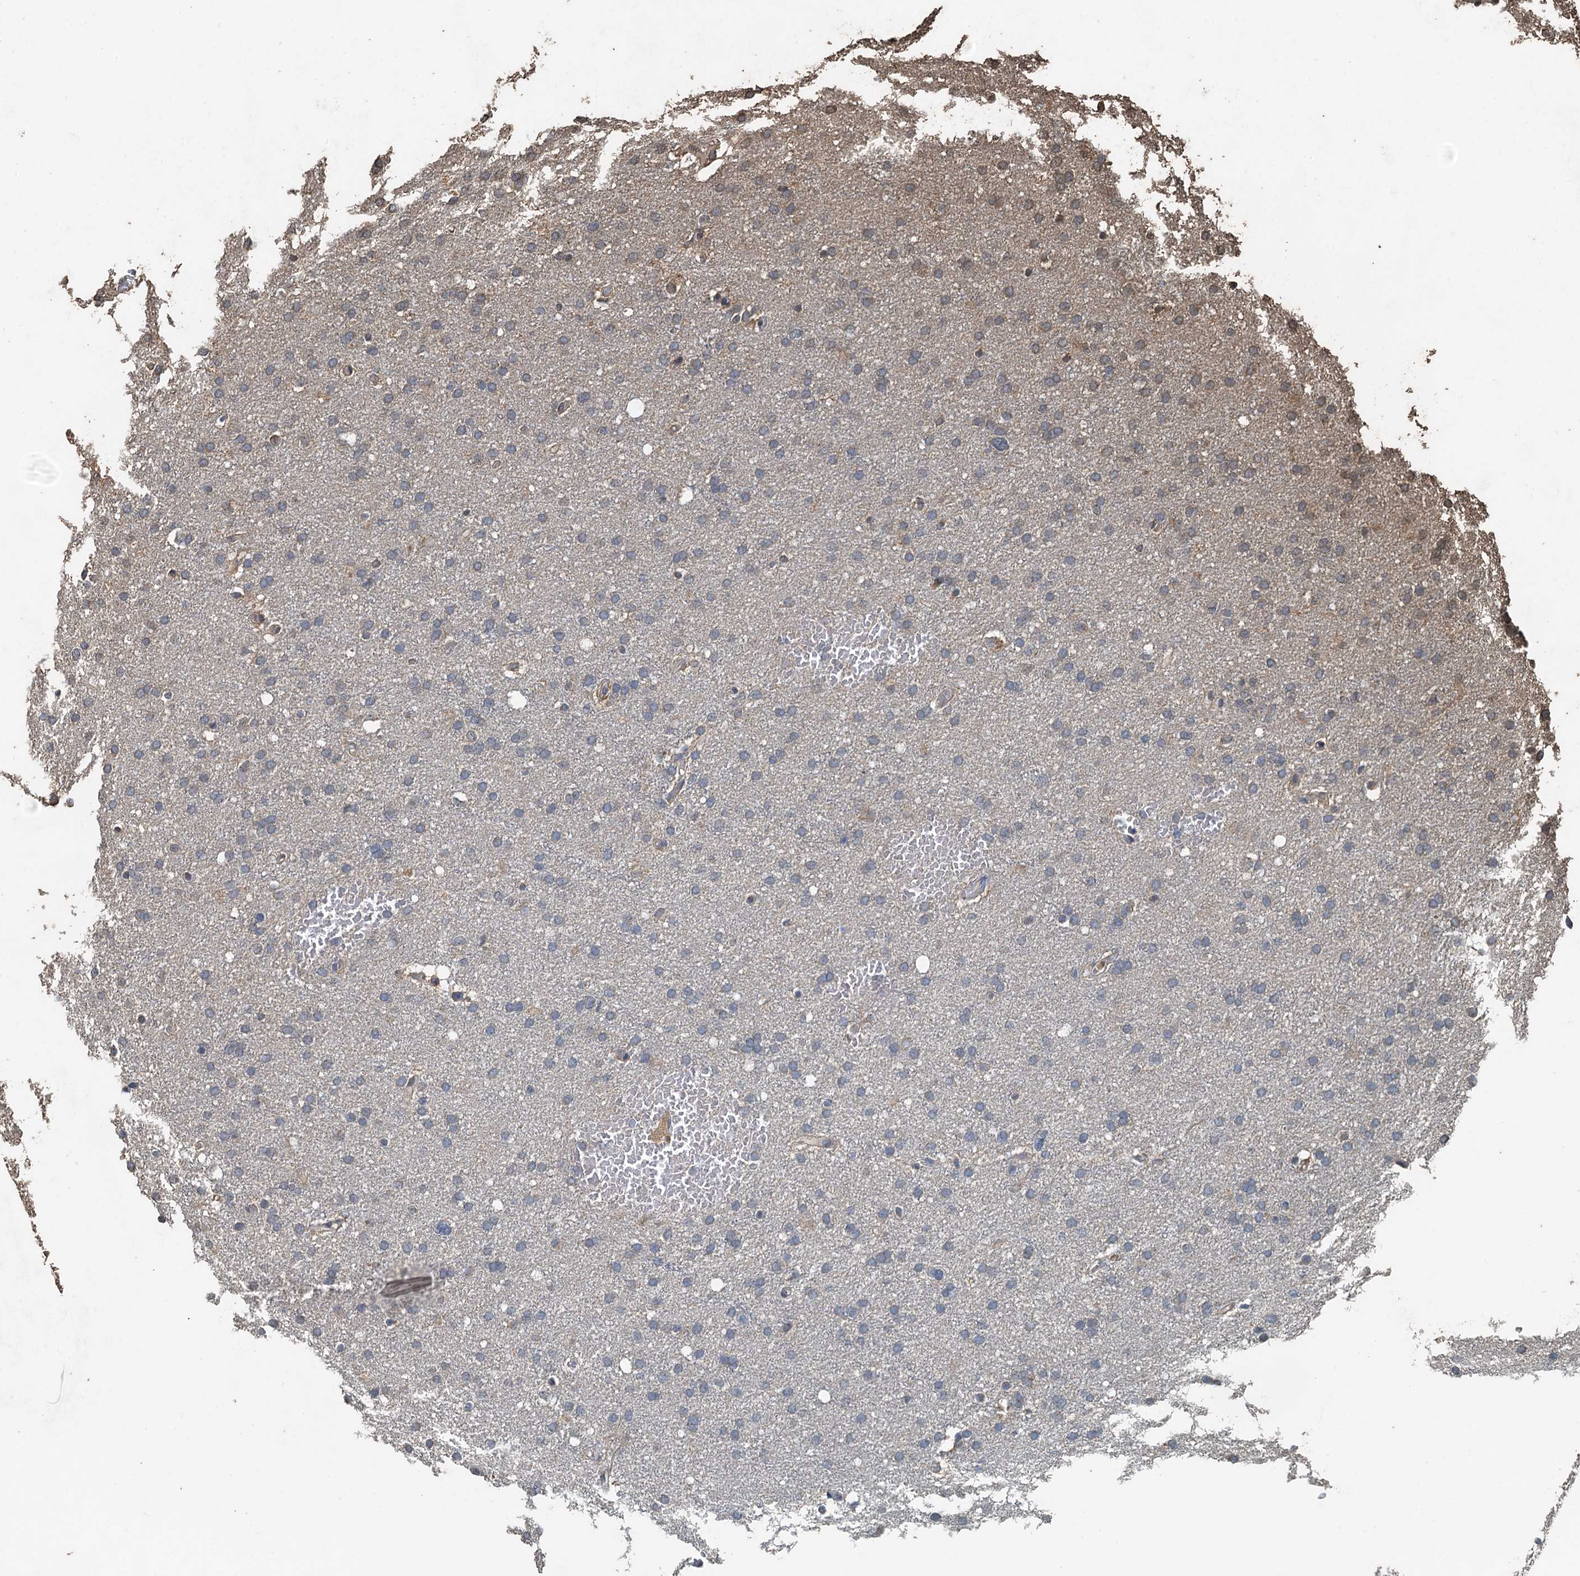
{"staining": {"intensity": "negative", "quantity": "none", "location": "none"}, "tissue": "glioma", "cell_type": "Tumor cells", "image_type": "cancer", "snomed": [{"axis": "morphology", "description": "Glioma, malignant, High grade"}, {"axis": "topography", "description": "Cerebral cortex"}], "caption": "Immunohistochemistry photomicrograph of neoplastic tissue: human glioma stained with DAB (3,3'-diaminobenzidine) displays no significant protein expression in tumor cells. The staining was performed using DAB to visualize the protein expression in brown, while the nuclei were stained in blue with hematoxylin (Magnification: 20x).", "gene": "PIGN", "patient": {"sex": "female", "age": 36}}